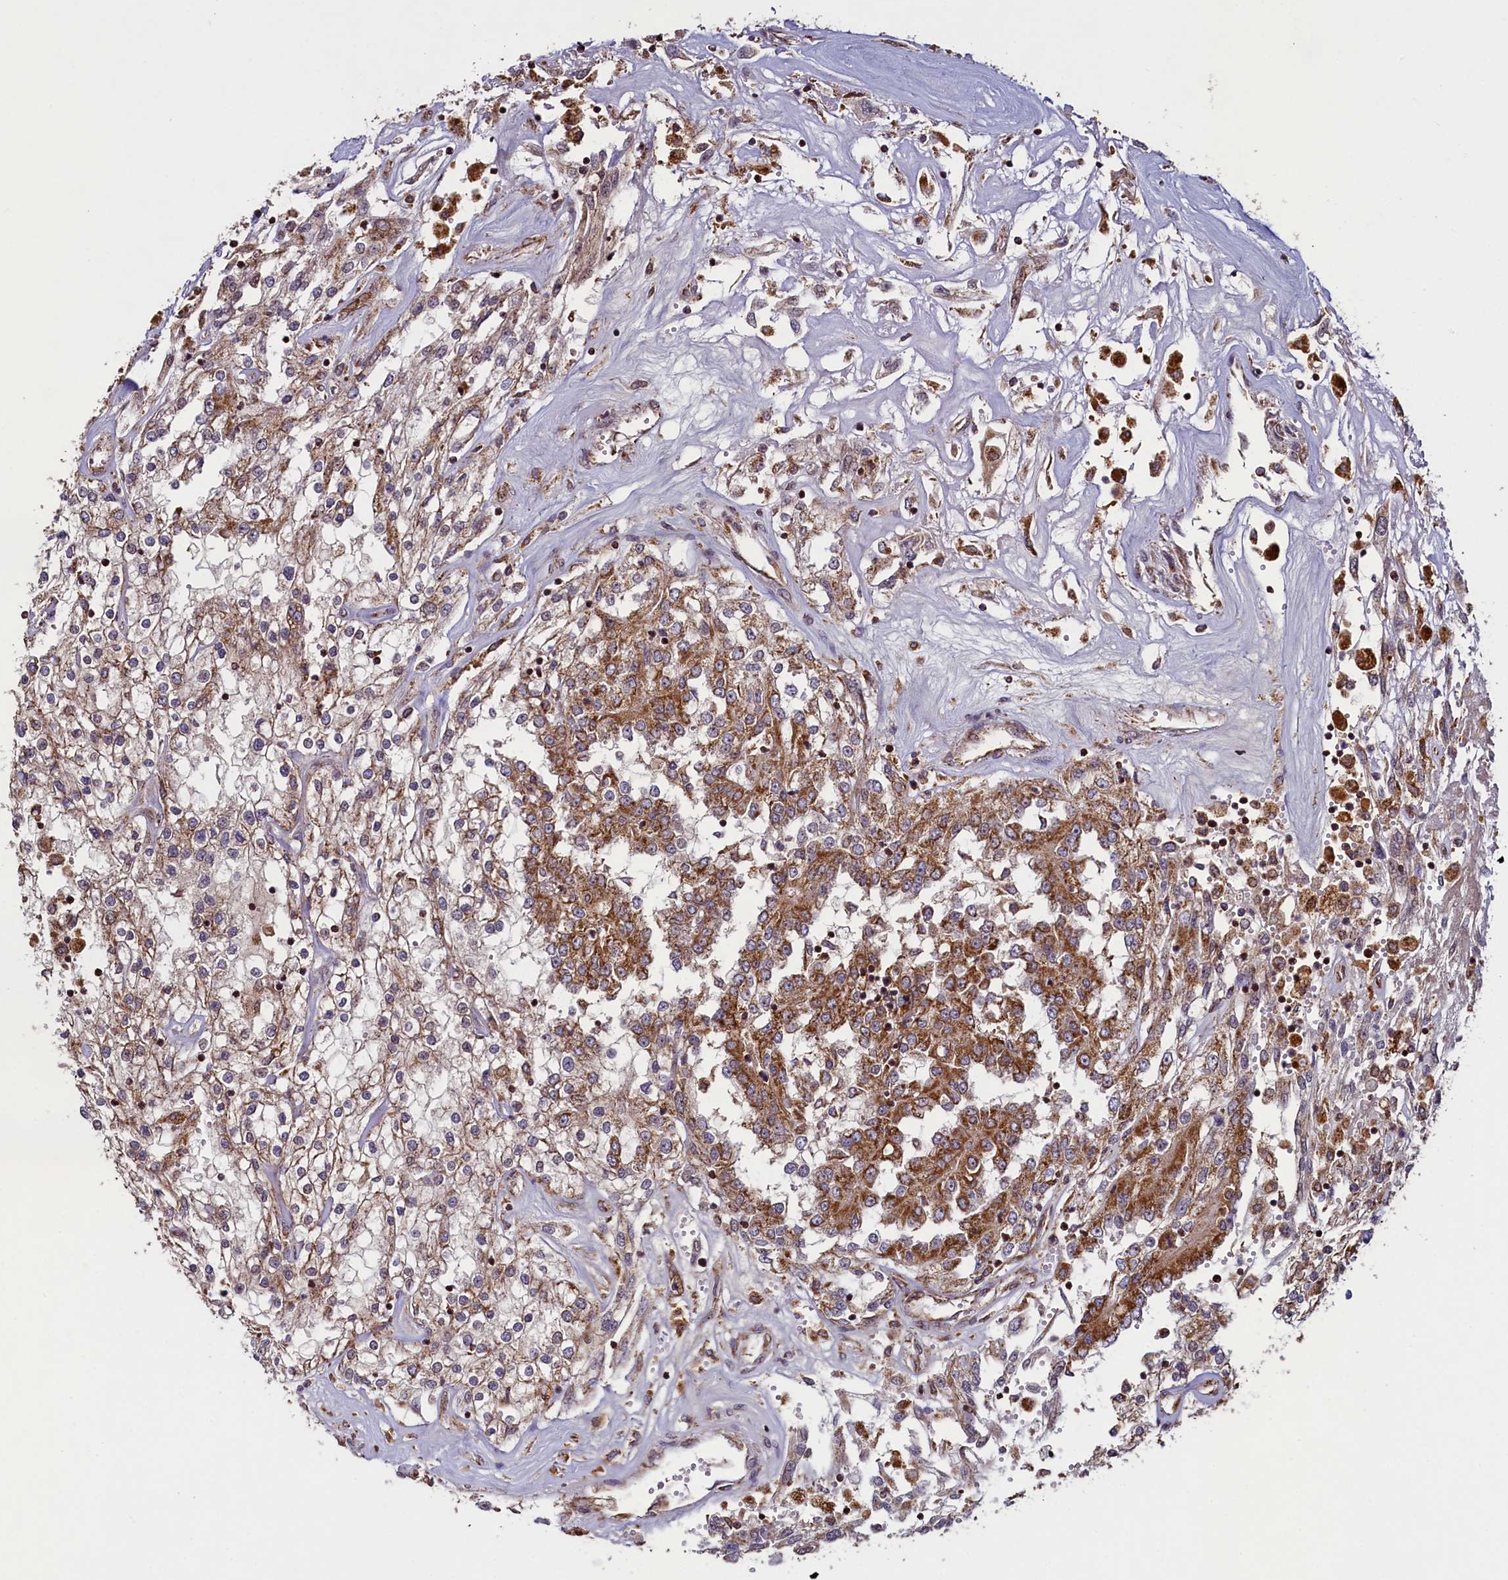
{"staining": {"intensity": "moderate", "quantity": ">75%", "location": "cytoplasmic/membranous"}, "tissue": "renal cancer", "cell_type": "Tumor cells", "image_type": "cancer", "snomed": [{"axis": "morphology", "description": "Adenocarcinoma, NOS"}, {"axis": "topography", "description": "Kidney"}], "caption": "The micrograph shows staining of renal adenocarcinoma, revealing moderate cytoplasmic/membranous protein staining (brown color) within tumor cells. The protein is stained brown, and the nuclei are stained in blue (DAB (3,3'-diaminobenzidine) IHC with brightfield microscopy, high magnification).", "gene": "ZNF577", "patient": {"sex": "female", "age": 52}}